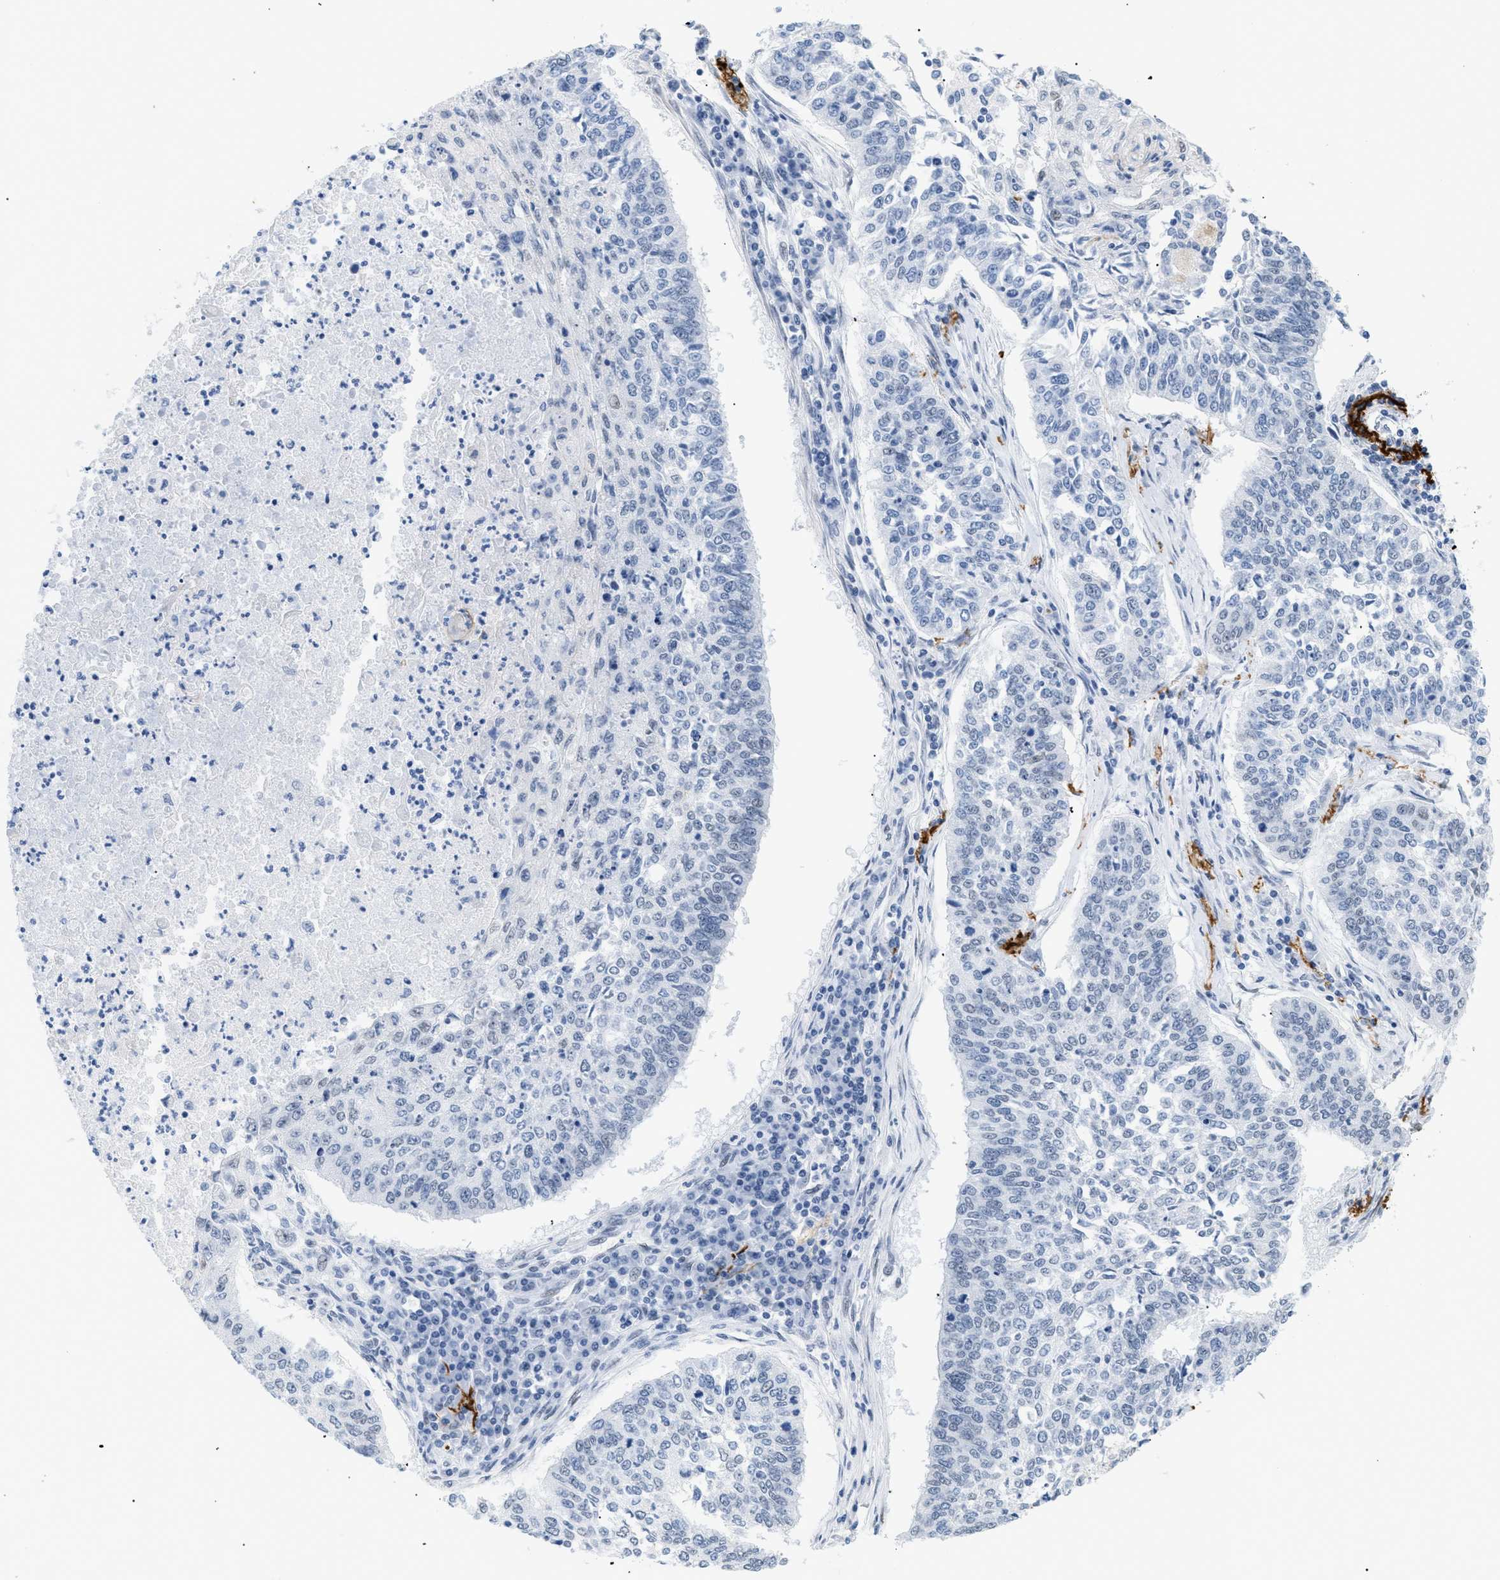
{"staining": {"intensity": "negative", "quantity": "none", "location": "none"}, "tissue": "lung cancer", "cell_type": "Tumor cells", "image_type": "cancer", "snomed": [{"axis": "morphology", "description": "Normal tissue, NOS"}, {"axis": "morphology", "description": "Squamous cell carcinoma, NOS"}, {"axis": "topography", "description": "Cartilage tissue"}, {"axis": "topography", "description": "Bronchus"}, {"axis": "topography", "description": "Lung"}], "caption": "The image shows no staining of tumor cells in lung cancer (squamous cell carcinoma).", "gene": "ELN", "patient": {"sex": "female", "age": 49}}